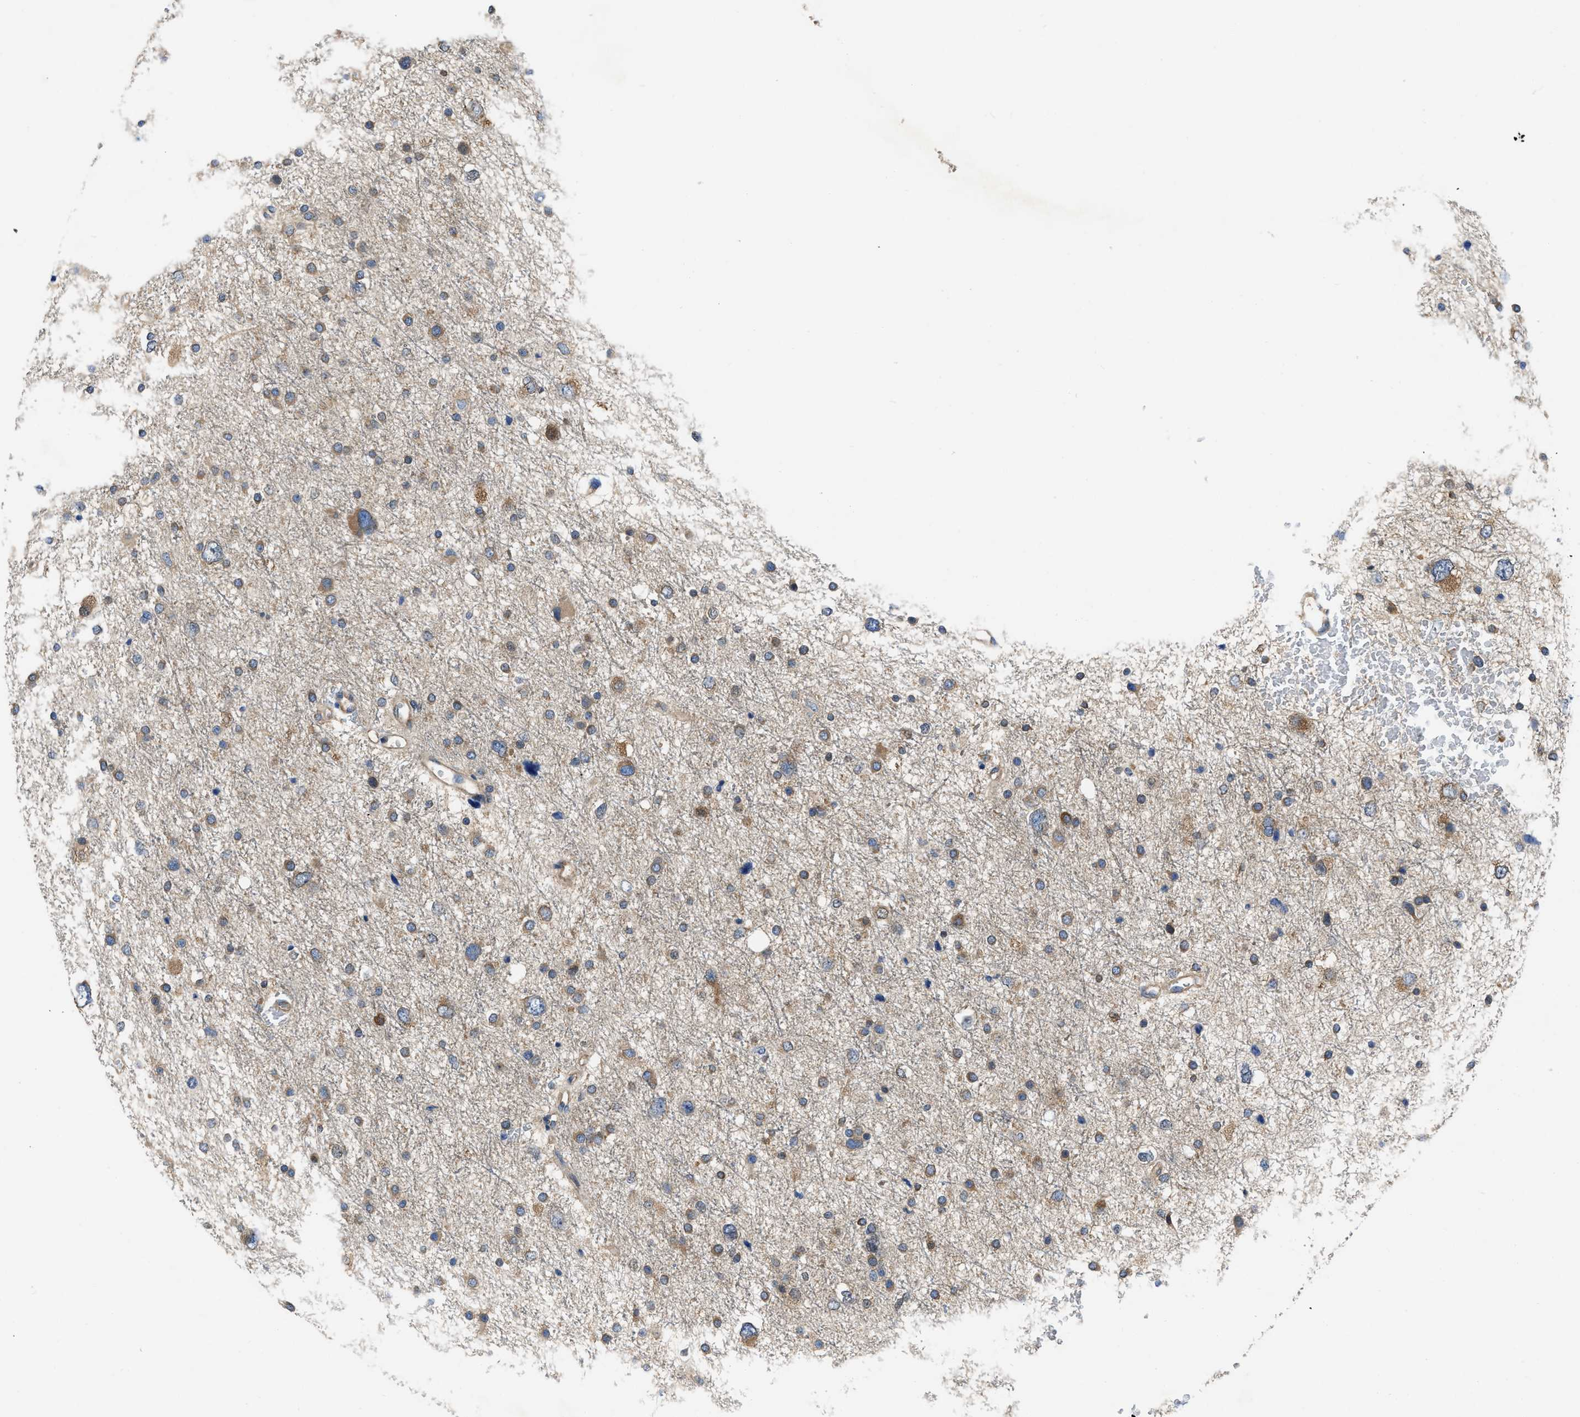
{"staining": {"intensity": "weak", "quantity": "25%-75%", "location": "cytoplasmic/membranous"}, "tissue": "glioma", "cell_type": "Tumor cells", "image_type": "cancer", "snomed": [{"axis": "morphology", "description": "Glioma, malignant, Low grade"}, {"axis": "topography", "description": "Brain"}], "caption": "Immunohistochemistry (DAB (3,3'-diaminobenzidine)) staining of human glioma reveals weak cytoplasmic/membranous protein expression in approximately 25%-75% of tumor cells.", "gene": "YARS1", "patient": {"sex": "female", "age": 37}}